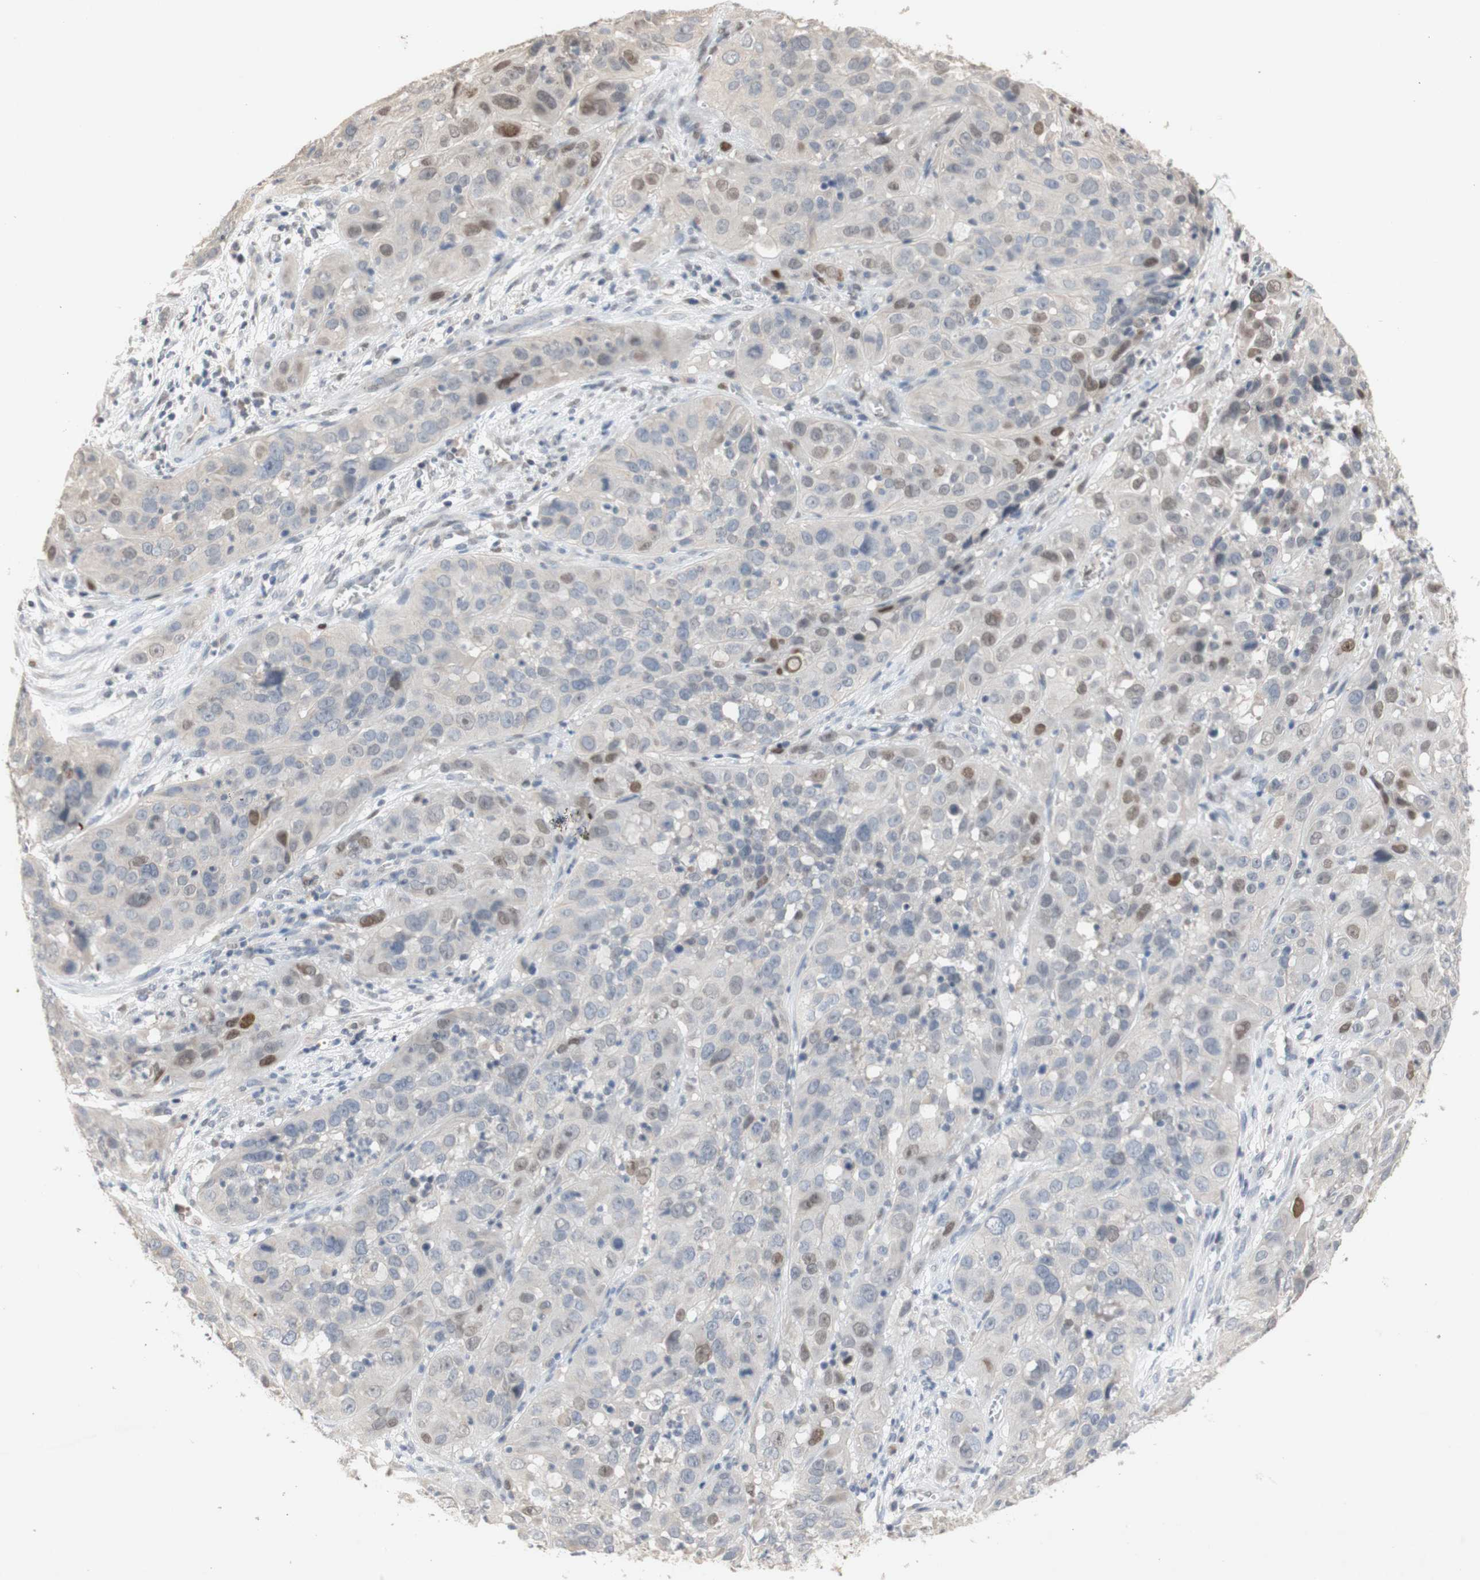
{"staining": {"intensity": "moderate", "quantity": "<25%", "location": "nuclear"}, "tissue": "cervical cancer", "cell_type": "Tumor cells", "image_type": "cancer", "snomed": [{"axis": "morphology", "description": "Squamous cell carcinoma, NOS"}, {"axis": "topography", "description": "Cervix"}], "caption": "Squamous cell carcinoma (cervical) tissue displays moderate nuclear positivity in about <25% of tumor cells, visualized by immunohistochemistry. Nuclei are stained in blue.", "gene": "FOSB", "patient": {"sex": "female", "age": 32}}